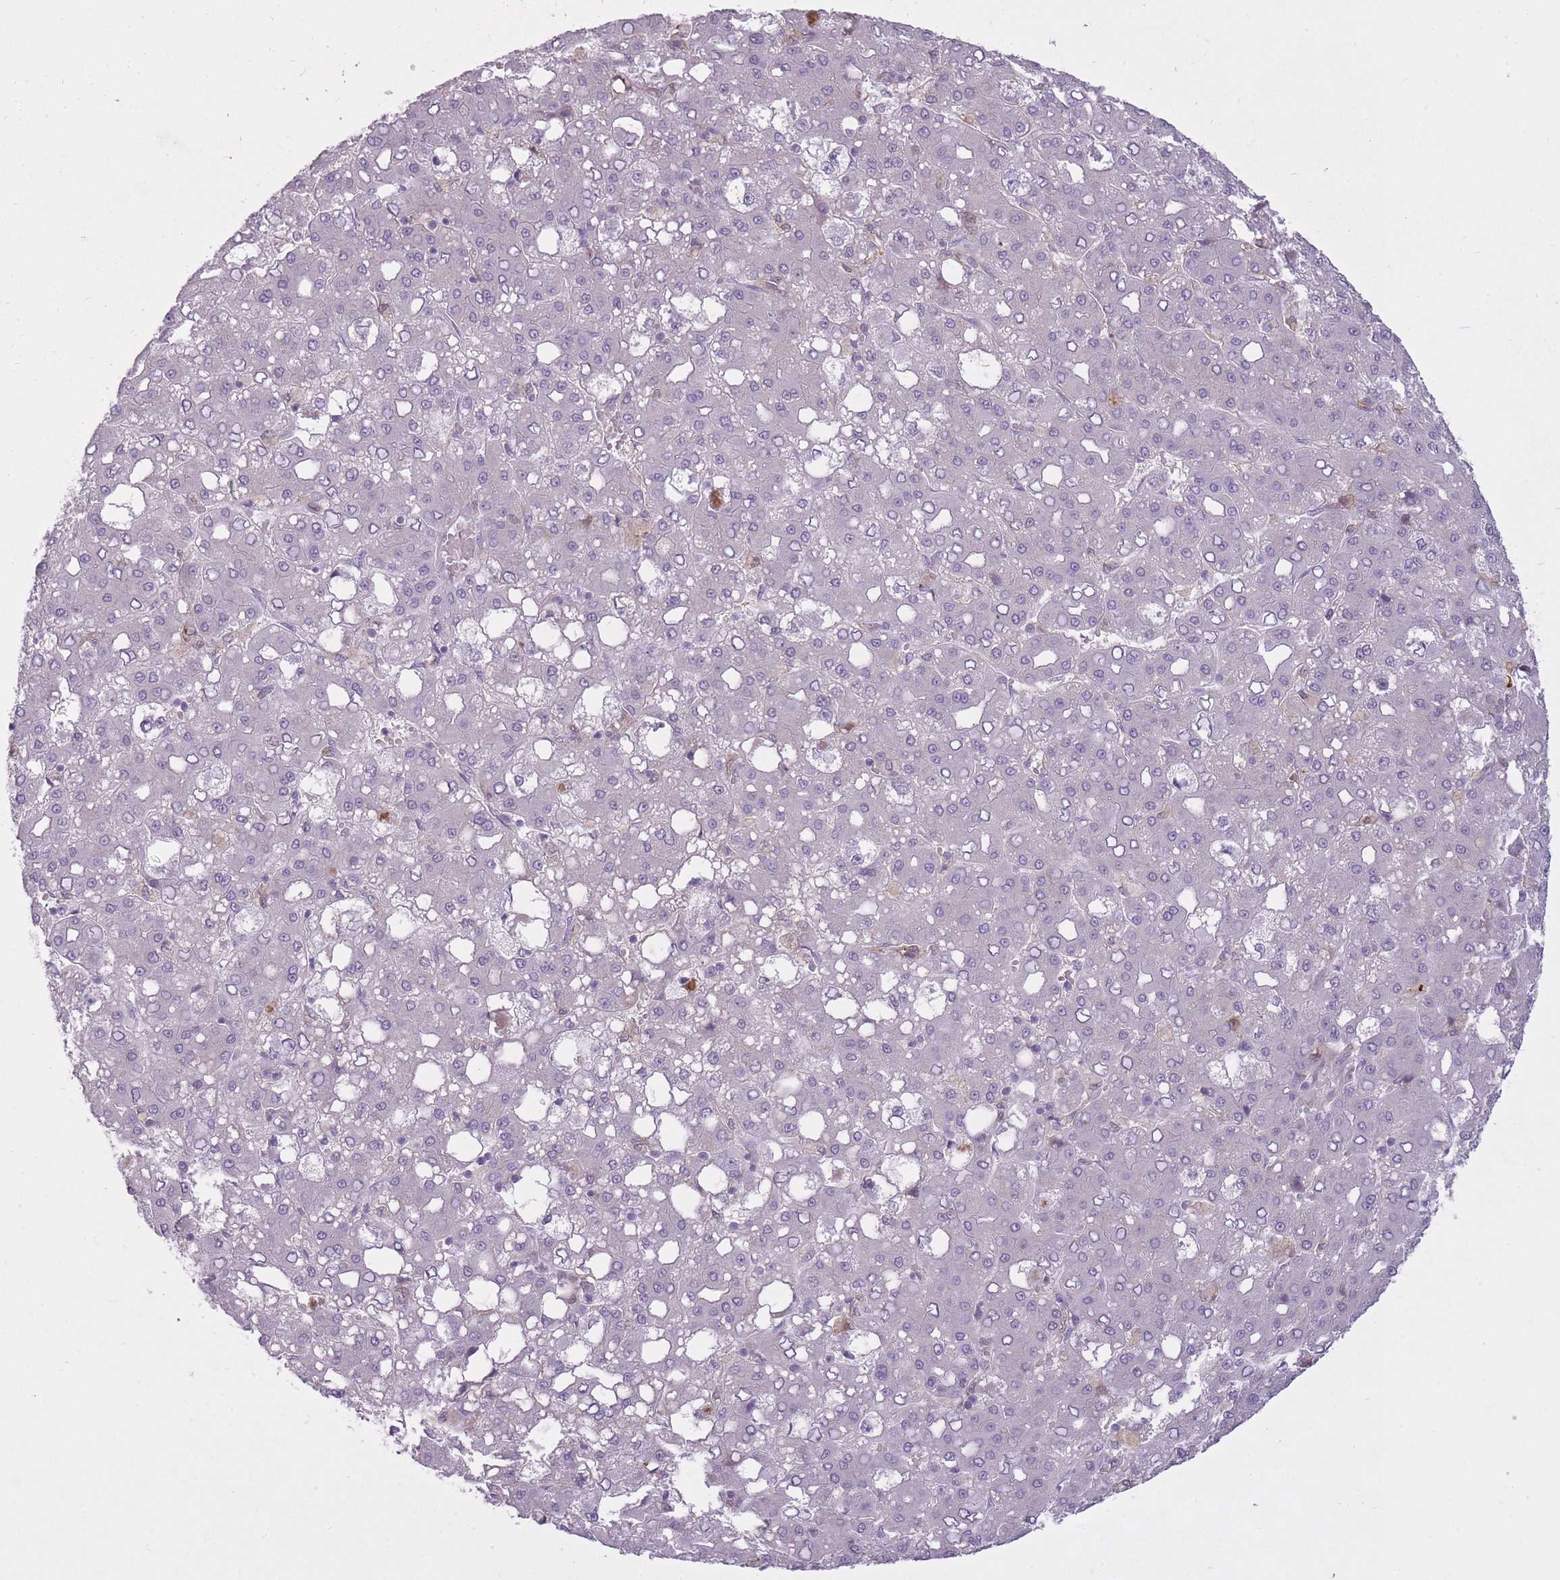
{"staining": {"intensity": "negative", "quantity": "none", "location": "none"}, "tissue": "liver cancer", "cell_type": "Tumor cells", "image_type": "cancer", "snomed": [{"axis": "morphology", "description": "Carcinoma, Hepatocellular, NOS"}, {"axis": "topography", "description": "Liver"}], "caption": "The immunohistochemistry histopathology image has no significant staining in tumor cells of liver cancer (hepatocellular carcinoma) tissue.", "gene": "LGALS9", "patient": {"sex": "male", "age": 65}}